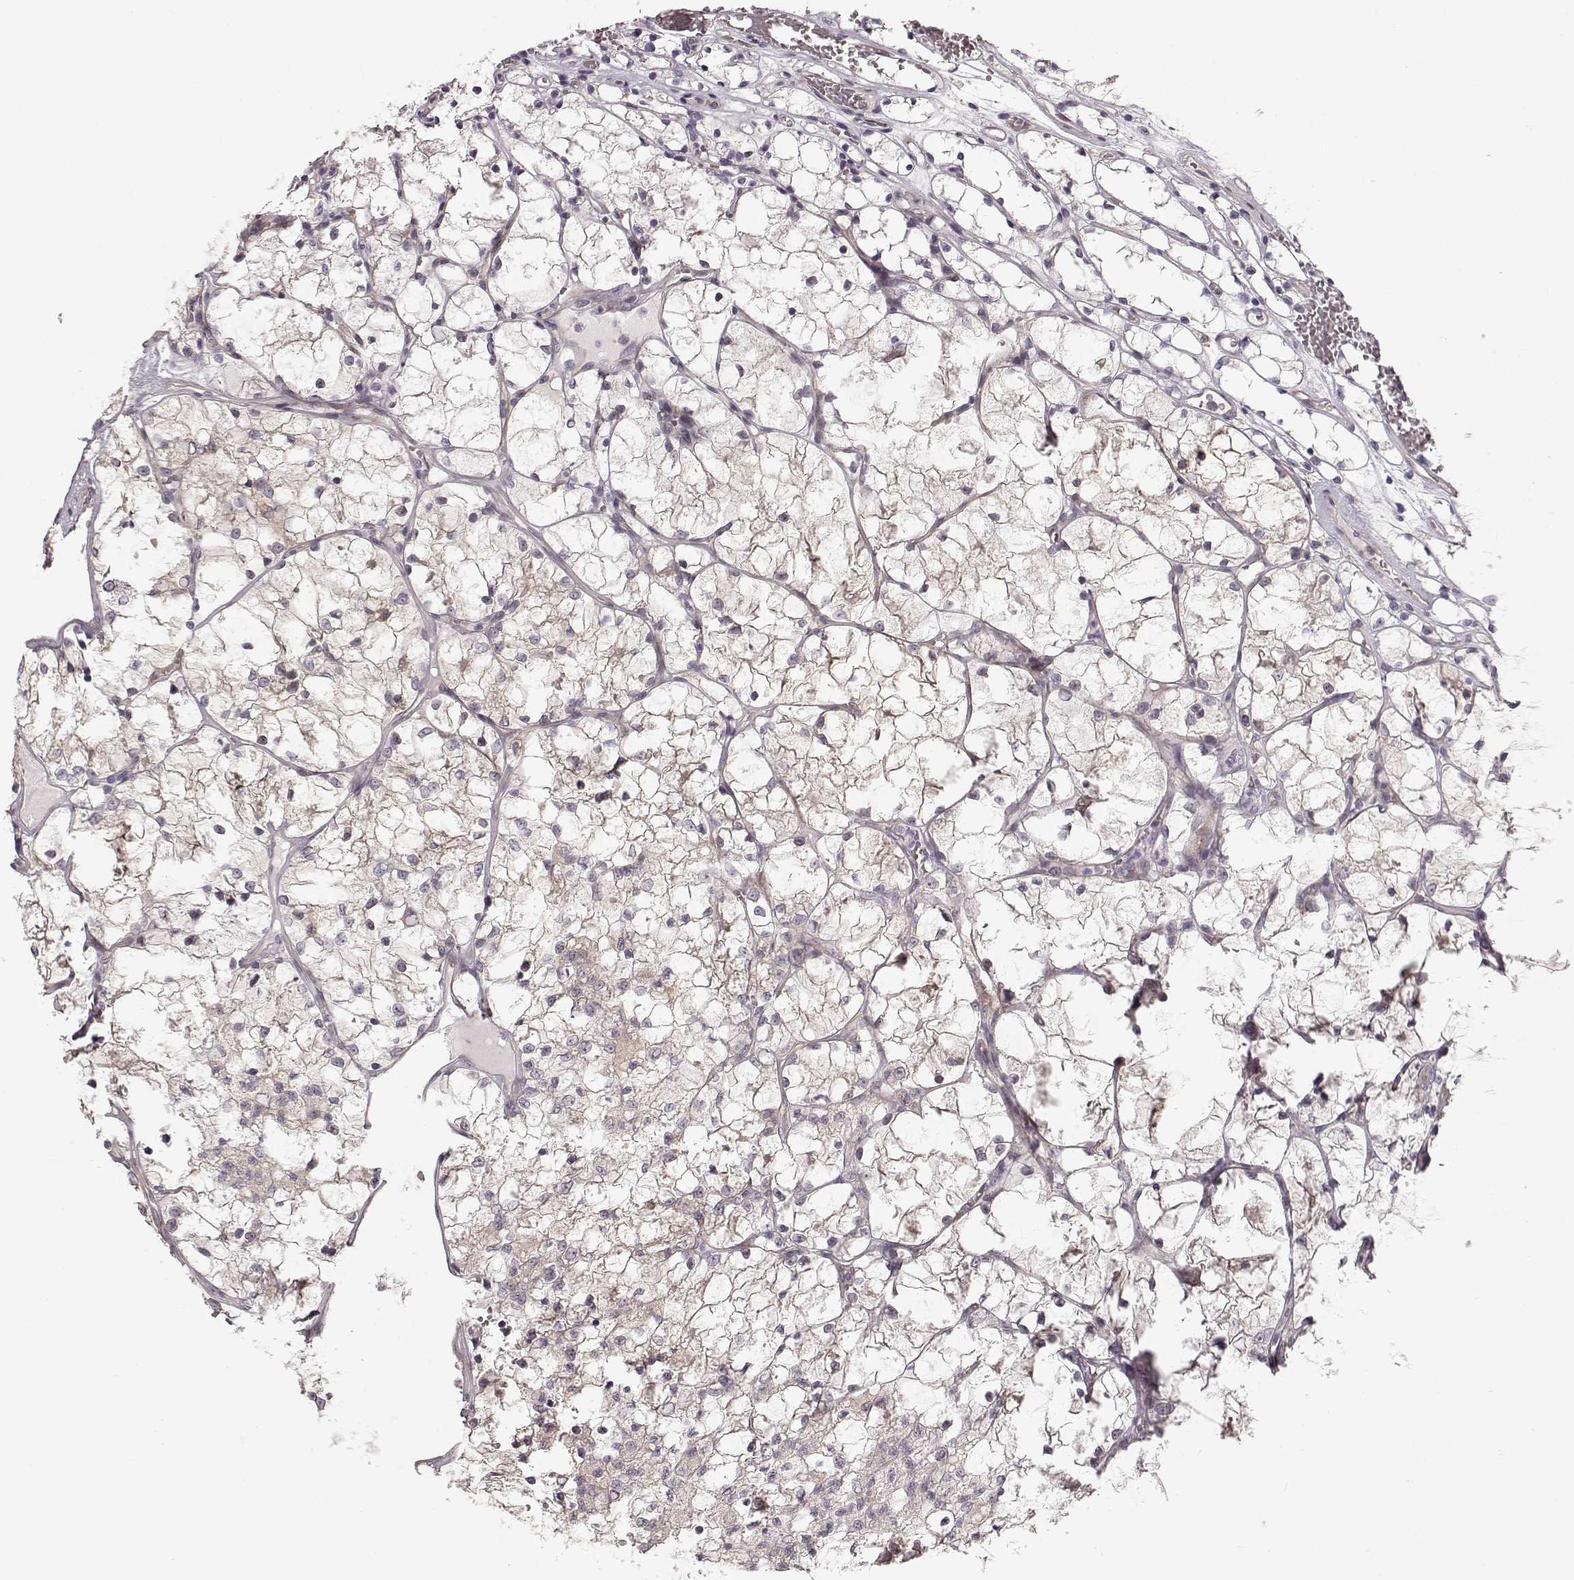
{"staining": {"intensity": "negative", "quantity": "none", "location": "none"}, "tissue": "renal cancer", "cell_type": "Tumor cells", "image_type": "cancer", "snomed": [{"axis": "morphology", "description": "Adenocarcinoma, NOS"}, {"axis": "topography", "description": "Kidney"}], "caption": "The IHC image has no significant staining in tumor cells of adenocarcinoma (renal) tissue.", "gene": "GPR50", "patient": {"sex": "female", "age": 69}}